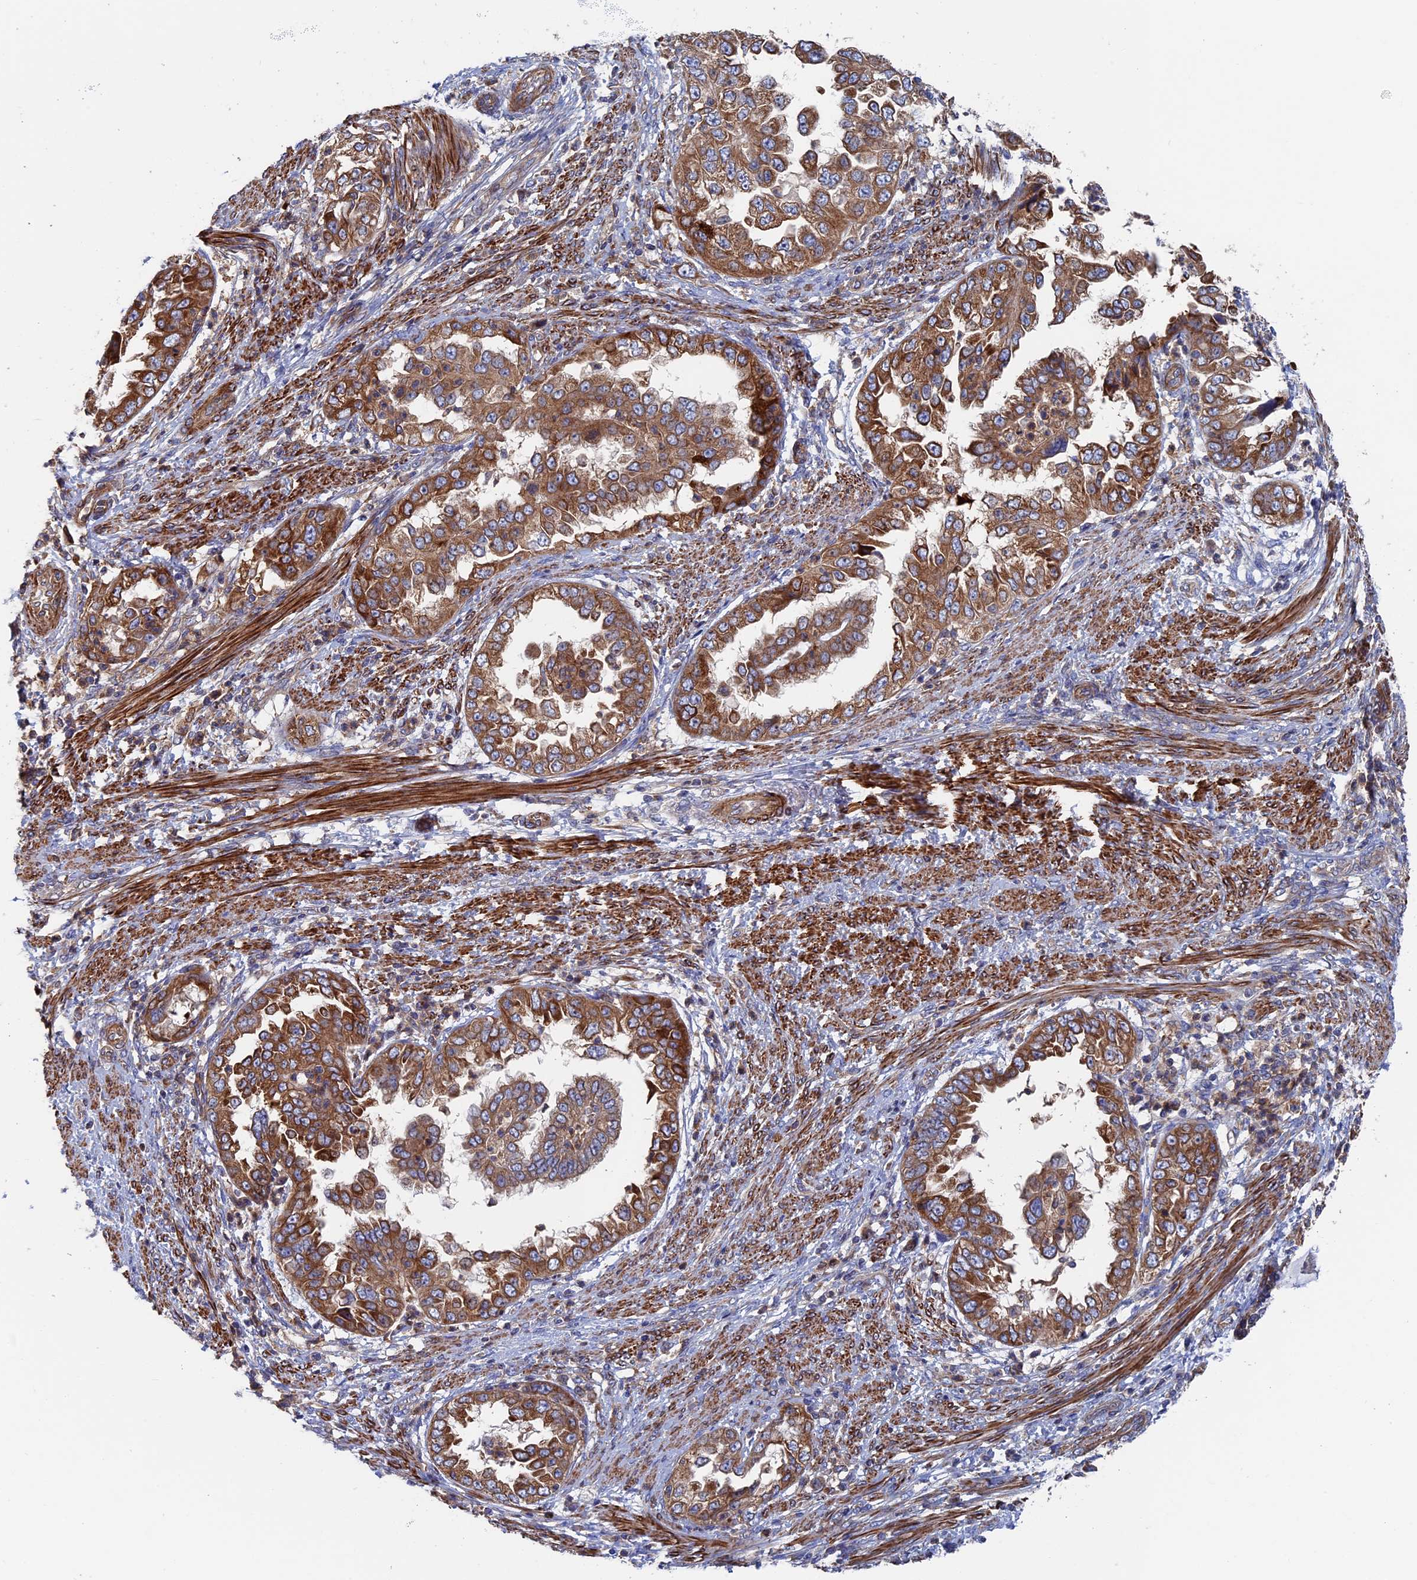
{"staining": {"intensity": "moderate", "quantity": ">75%", "location": "cytoplasmic/membranous"}, "tissue": "endometrial cancer", "cell_type": "Tumor cells", "image_type": "cancer", "snomed": [{"axis": "morphology", "description": "Adenocarcinoma, NOS"}, {"axis": "topography", "description": "Endometrium"}], "caption": "Immunohistochemistry (DAB) staining of human endometrial cancer (adenocarcinoma) demonstrates moderate cytoplasmic/membranous protein staining in about >75% of tumor cells.", "gene": "DNAJC3", "patient": {"sex": "female", "age": 85}}